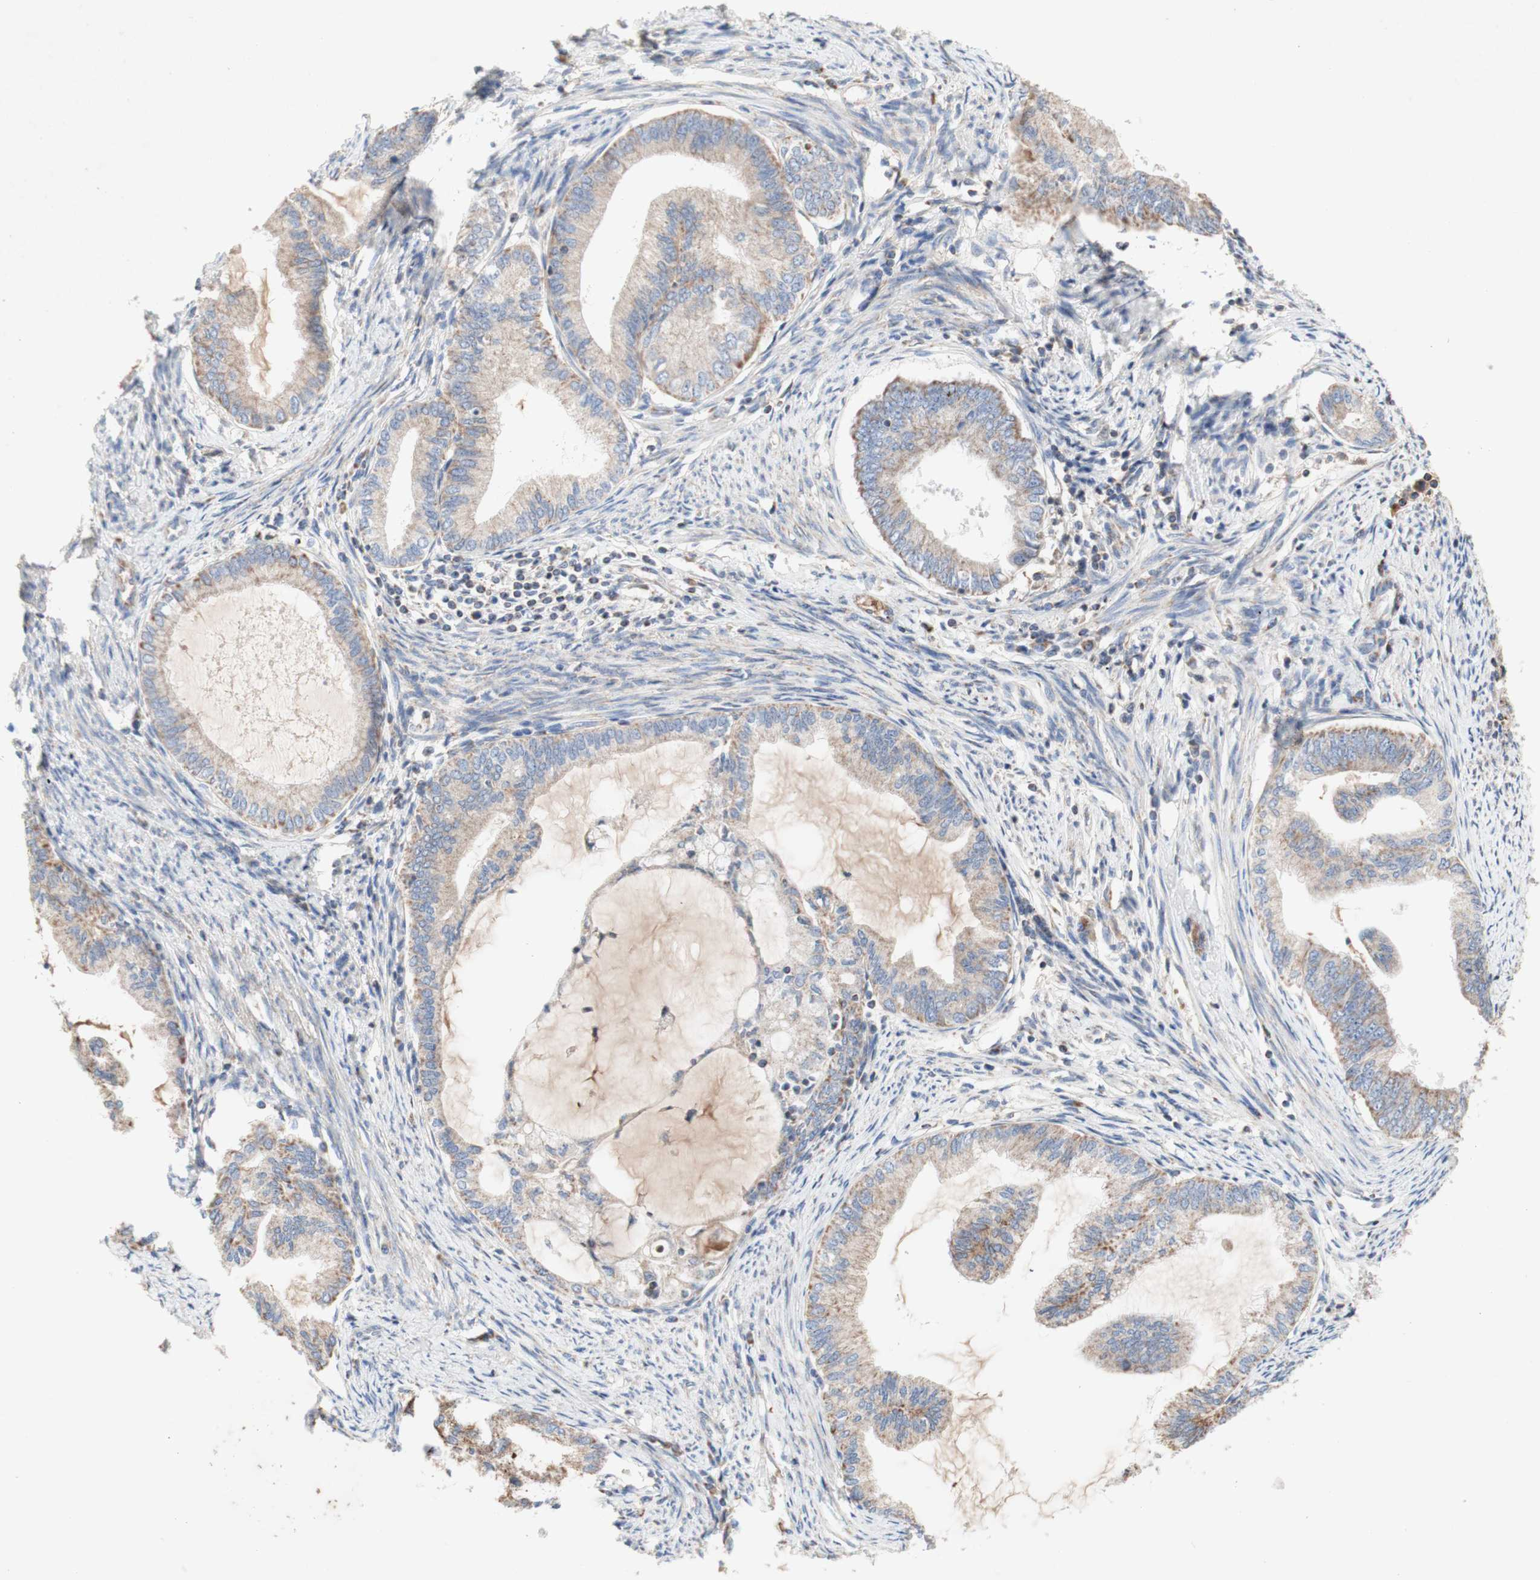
{"staining": {"intensity": "weak", "quantity": ">75%", "location": "cytoplasmic/membranous"}, "tissue": "endometrial cancer", "cell_type": "Tumor cells", "image_type": "cancer", "snomed": [{"axis": "morphology", "description": "Adenocarcinoma, NOS"}, {"axis": "topography", "description": "Endometrium"}], "caption": "Immunohistochemical staining of human endometrial adenocarcinoma reveals low levels of weak cytoplasmic/membranous protein staining in about >75% of tumor cells. (DAB = brown stain, brightfield microscopy at high magnification).", "gene": "SDHB", "patient": {"sex": "female", "age": 86}}